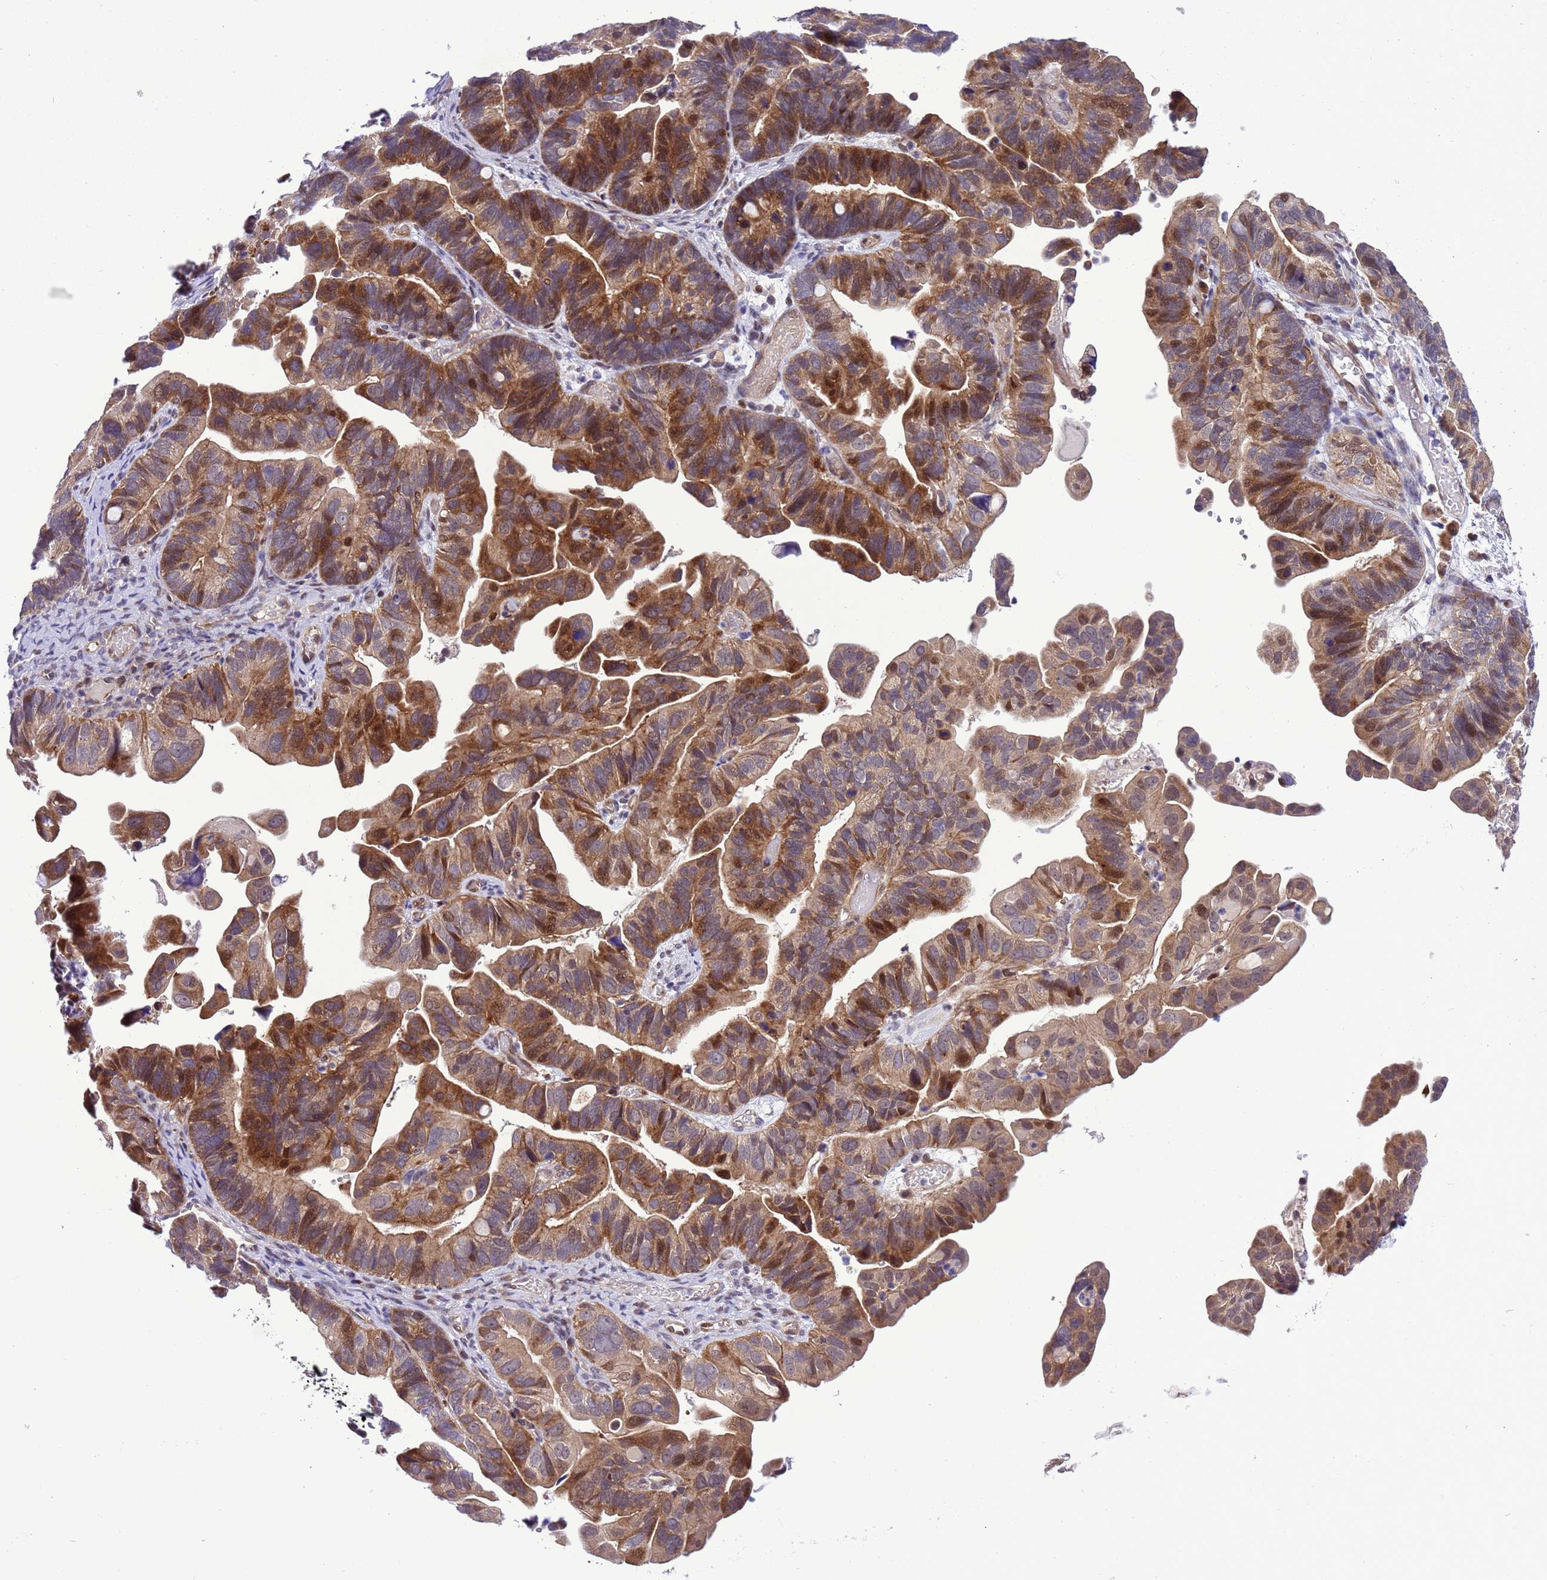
{"staining": {"intensity": "moderate", "quantity": ">75%", "location": "cytoplasmic/membranous"}, "tissue": "ovarian cancer", "cell_type": "Tumor cells", "image_type": "cancer", "snomed": [{"axis": "morphology", "description": "Cystadenocarcinoma, serous, NOS"}, {"axis": "topography", "description": "Ovary"}], "caption": "An immunohistochemistry image of neoplastic tissue is shown. Protein staining in brown shows moderate cytoplasmic/membranous positivity in ovarian serous cystadenocarcinoma within tumor cells.", "gene": "RASD1", "patient": {"sex": "female", "age": 56}}